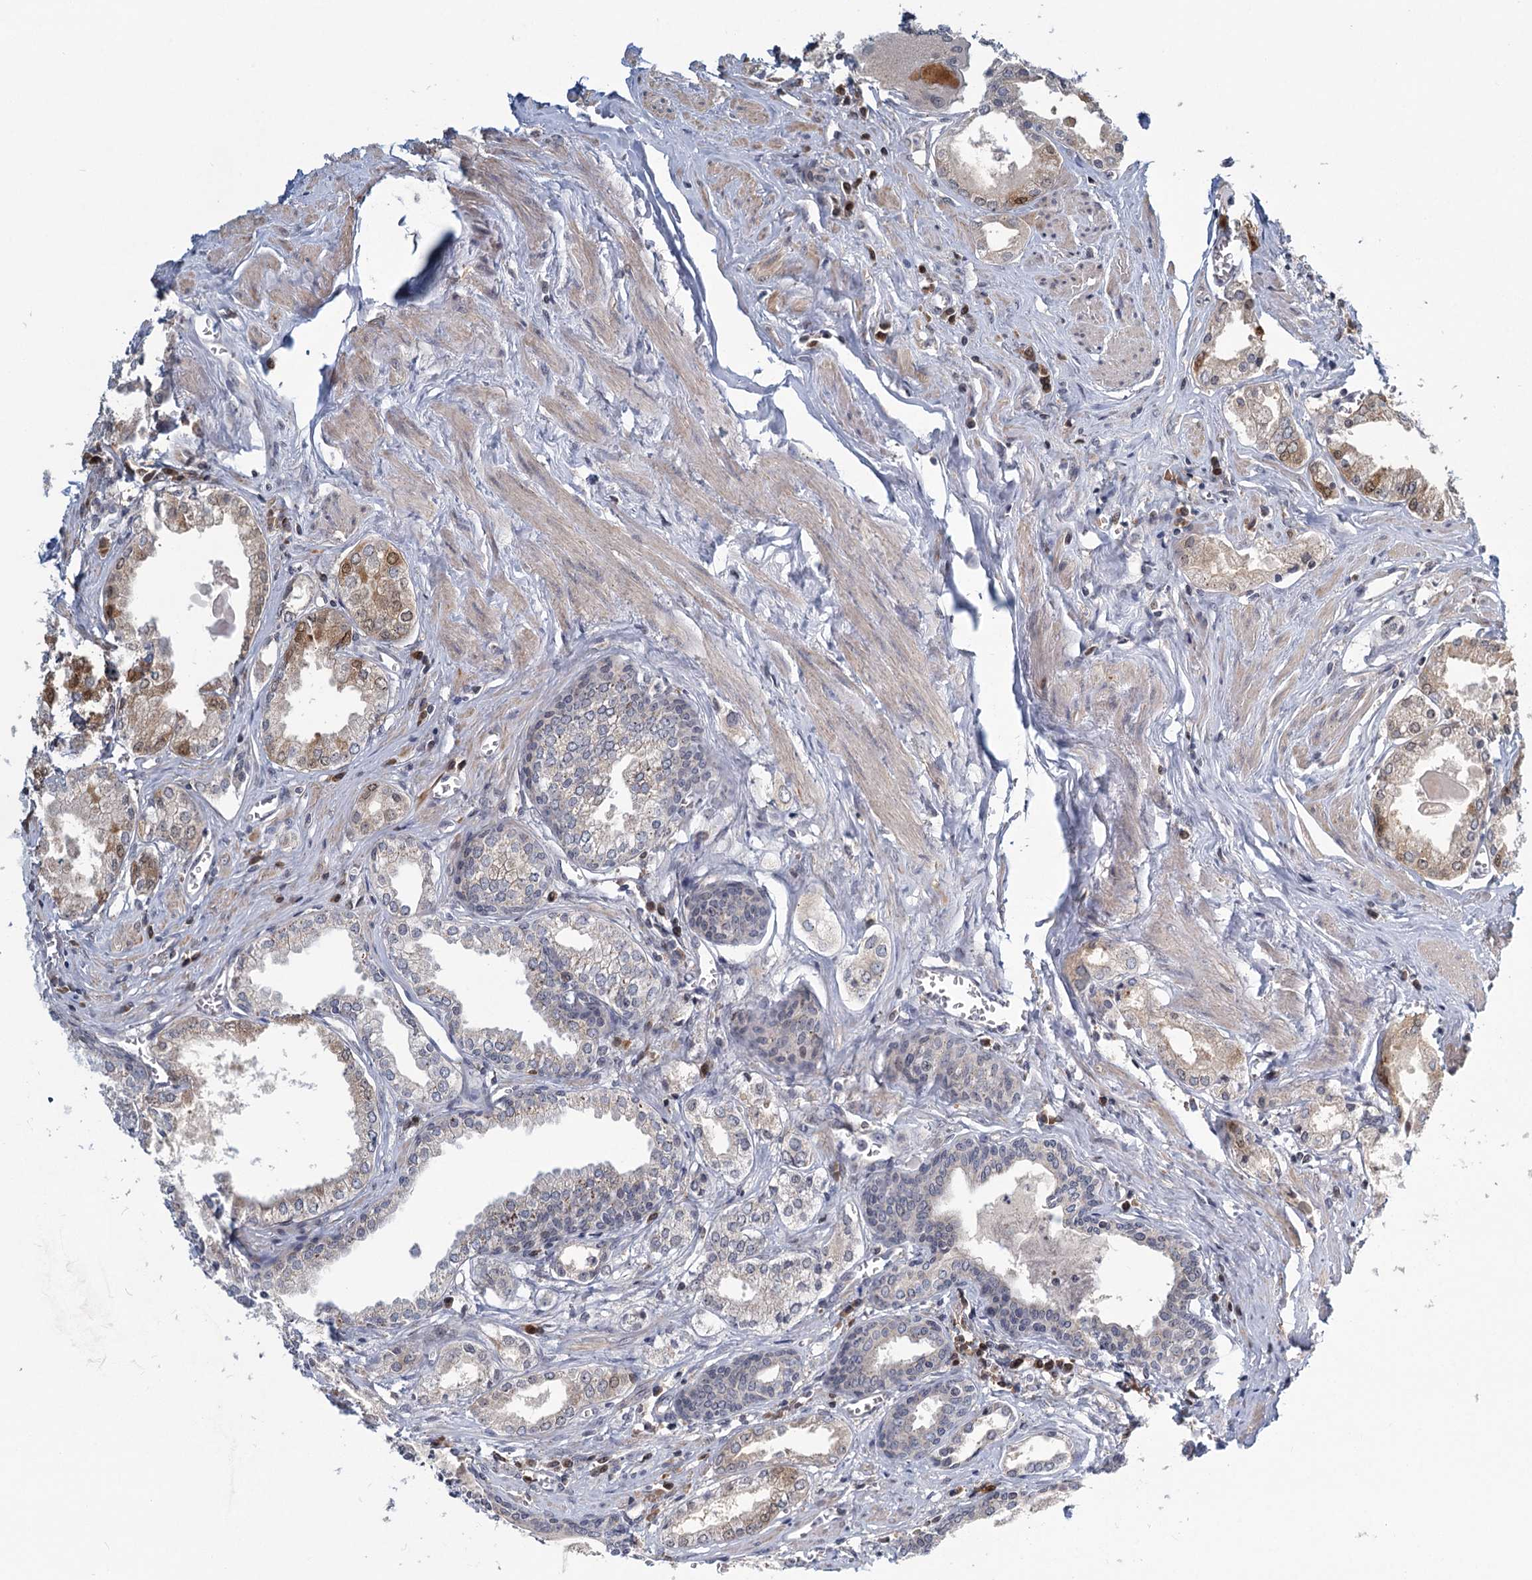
{"staining": {"intensity": "moderate", "quantity": "<25%", "location": "cytoplasmic/membranous,nuclear"}, "tissue": "prostate cancer", "cell_type": "Tumor cells", "image_type": "cancer", "snomed": [{"axis": "morphology", "description": "Adenocarcinoma, Low grade"}, {"axis": "topography", "description": "Prostate"}], "caption": "Tumor cells demonstrate moderate cytoplasmic/membranous and nuclear expression in approximately <25% of cells in prostate adenocarcinoma (low-grade).", "gene": "STAP1", "patient": {"sex": "male", "age": 60}}